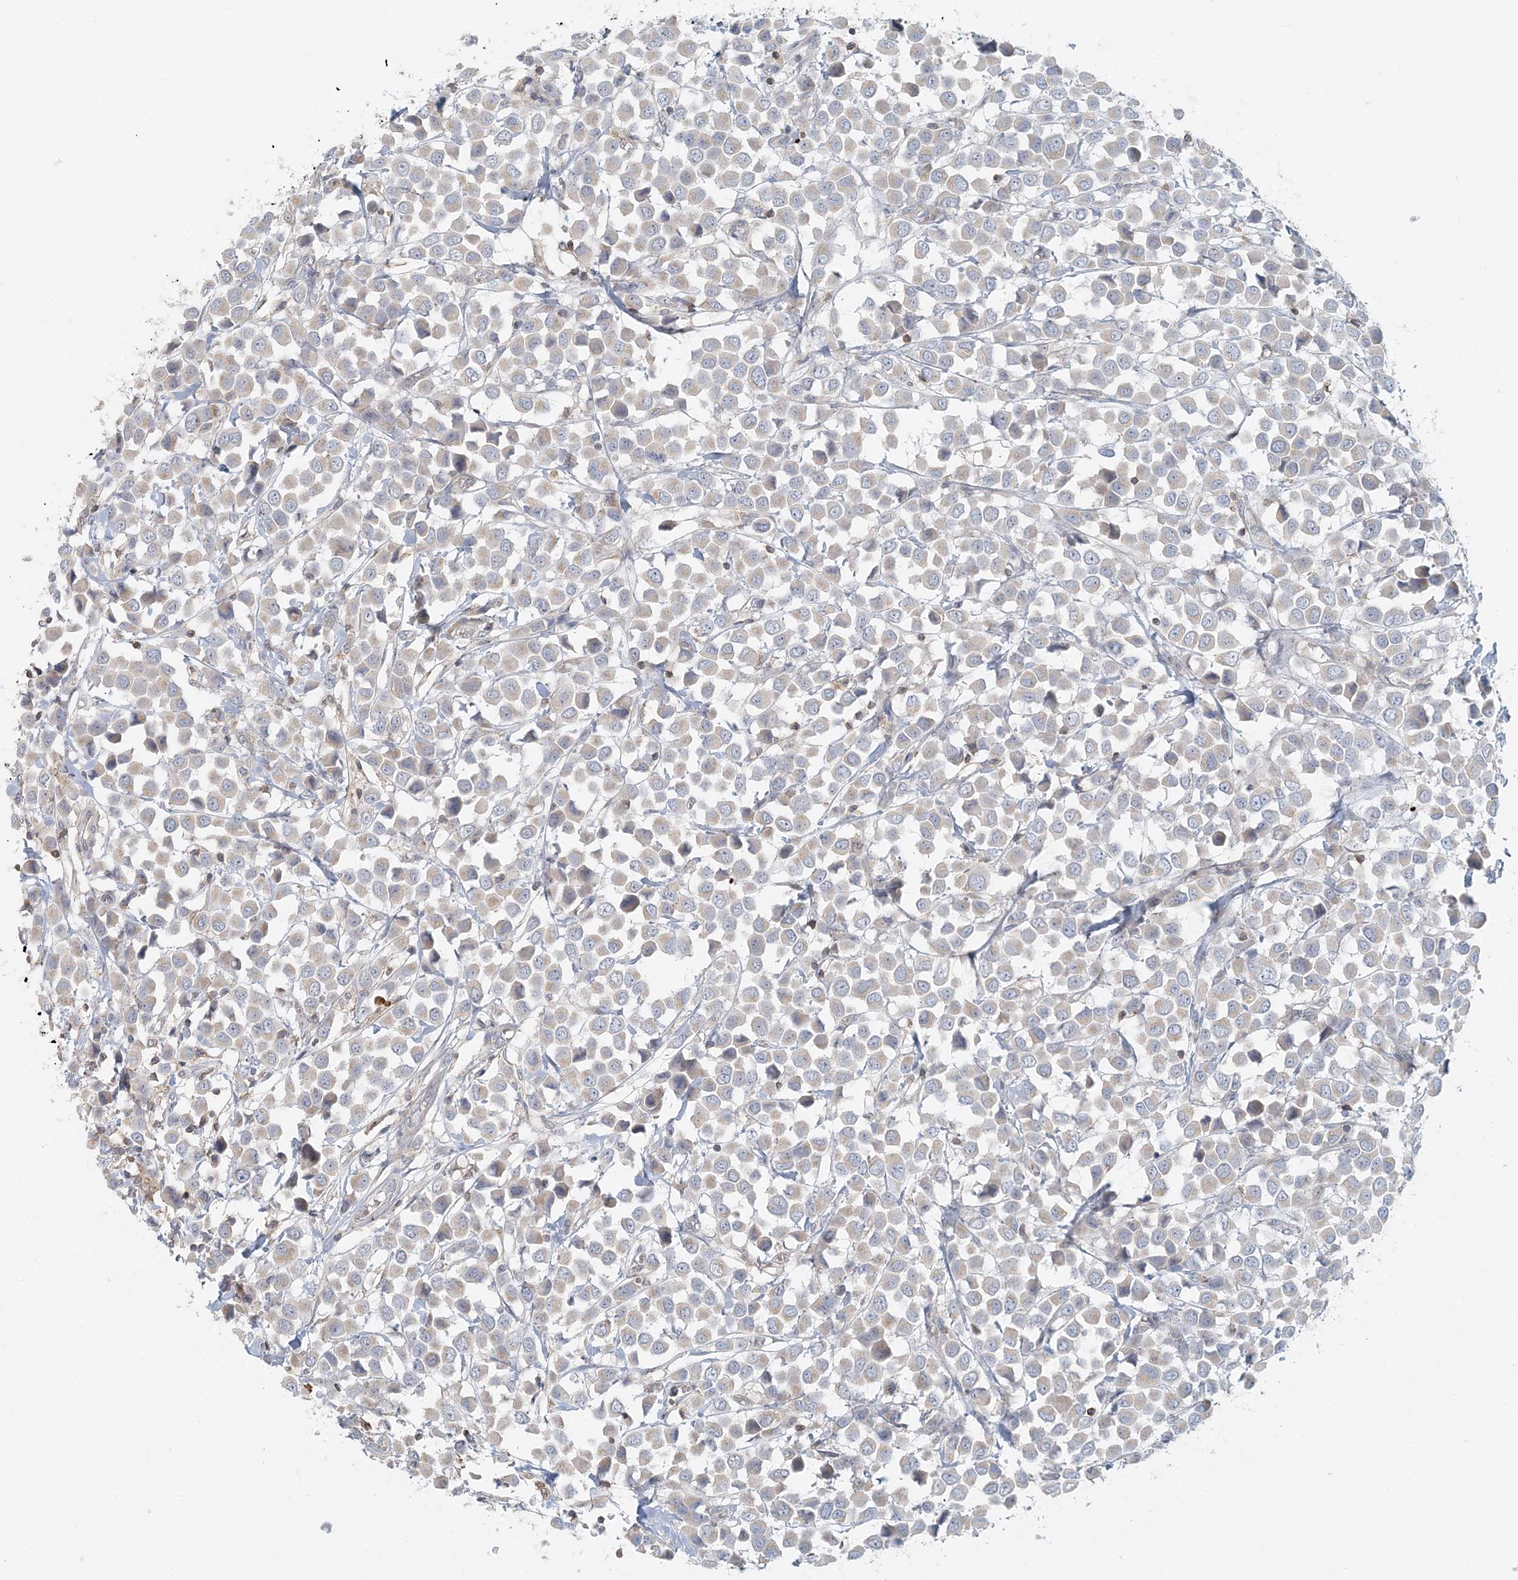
{"staining": {"intensity": "negative", "quantity": "none", "location": "none"}, "tissue": "breast cancer", "cell_type": "Tumor cells", "image_type": "cancer", "snomed": [{"axis": "morphology", "description": "Duct carcinoma"}, {"axis": "topography", "description": "Breast"}], "caption": "High magnification brightfield microscopy of breast invasive ductal carcinoma stained with DAB (brown) and counterstained with hematoxylin (blue): tumor cells show no significant staining.", "gene": "NAA11", "patient": {"sex": "female", "age": 61}}